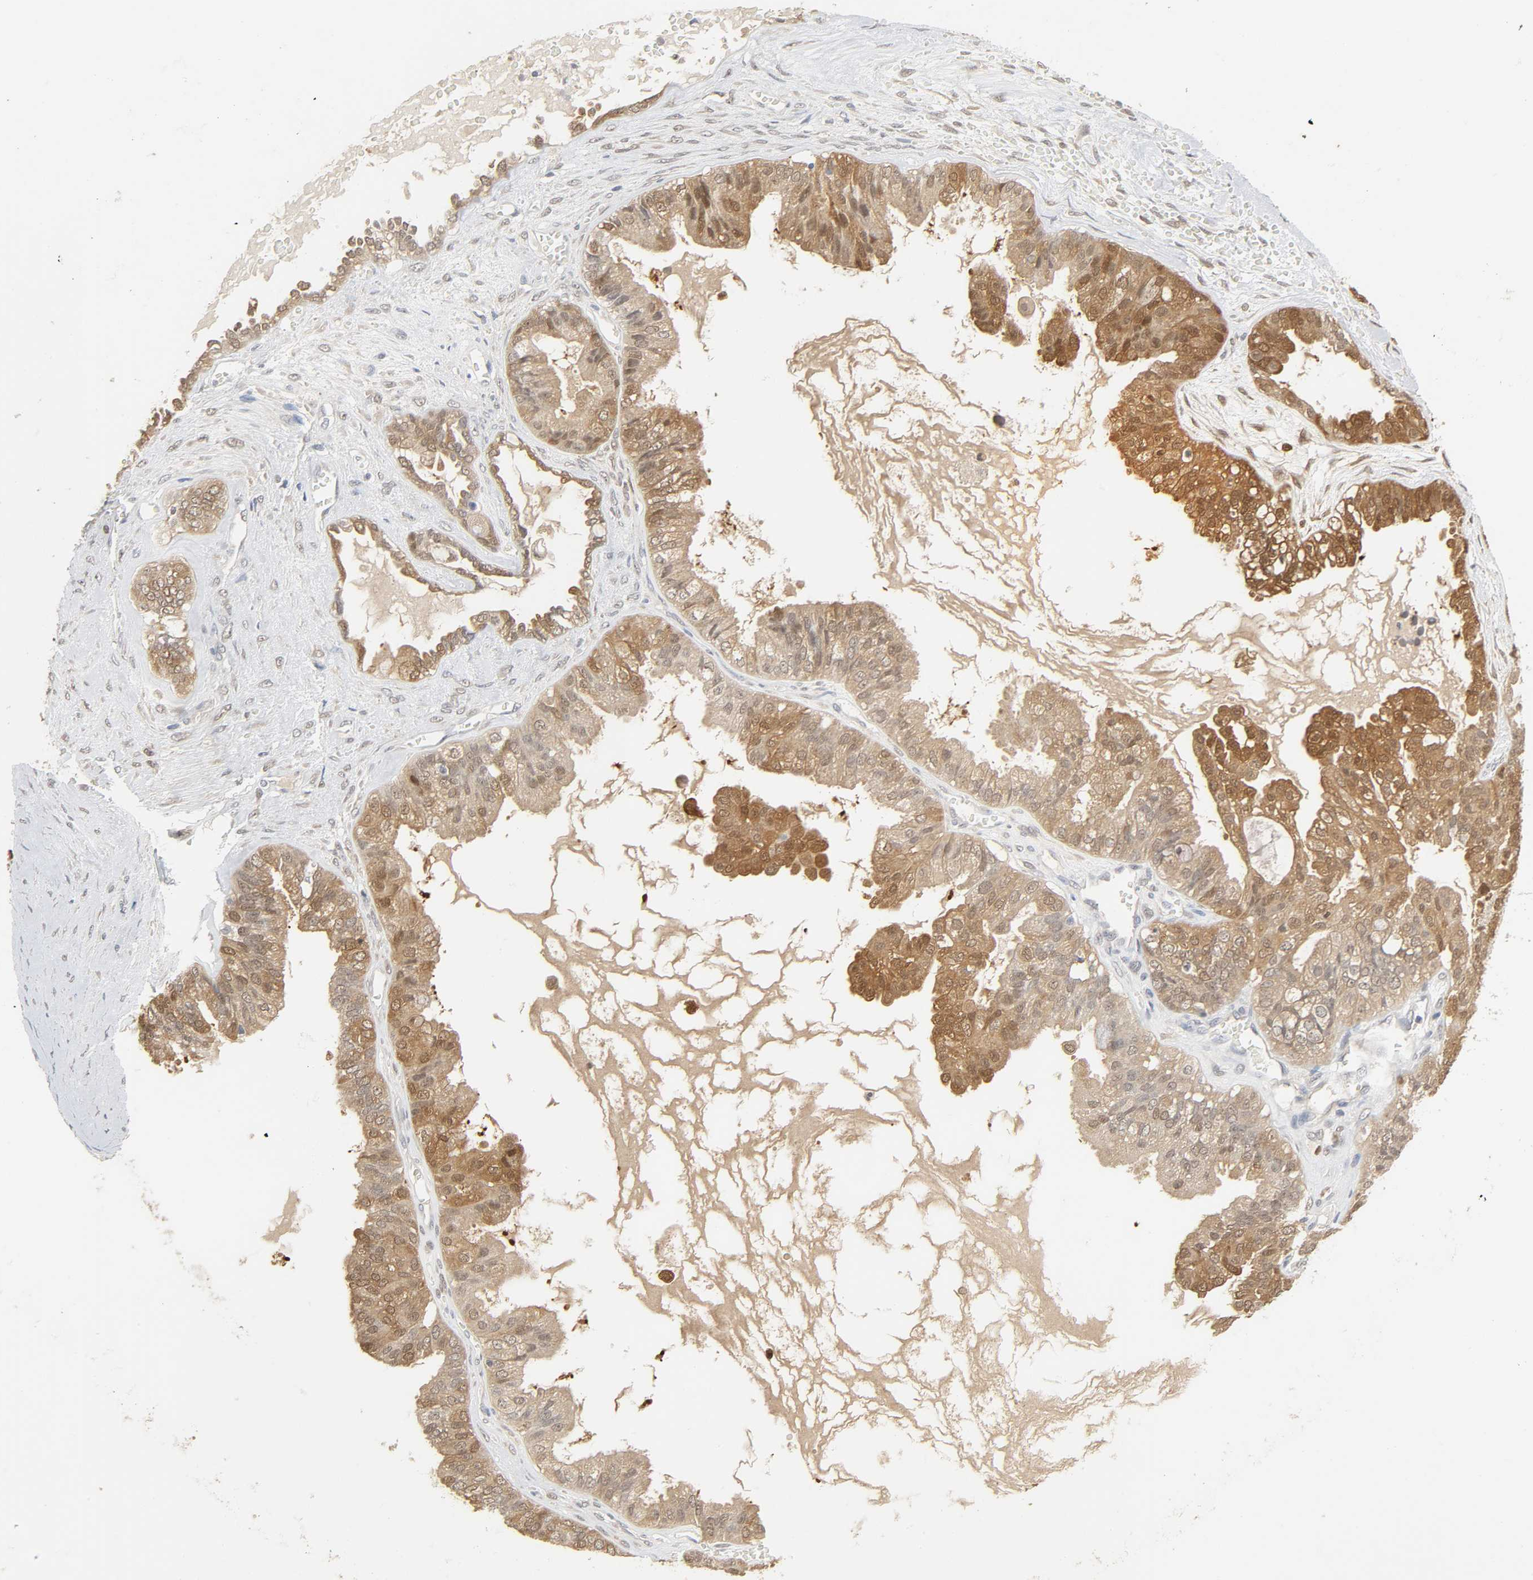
{"staining": {"intensity": "strong", "quantity": "25%-75%", "location": "cytoplasmic/membranous"}, "tissue": "ovarian cancer", "cell_type": "Tumor cells", "image_type": "cancer", "snomed": [{"axis": "morphology", "description": "Carcinoma, NOS"}, {"axis": "morphology", "description": "Carcinoma, endometroid"}, {"axis": "topography", "description": "Ovary"}], "caption": "The histopathology image displays staining of ovarian carcinoma, revealing strong cytoplasmic/membranous protein expression (brown color) within tumor cells.", "gene": "MIF", "patient": {"sex": "female", "age": 50}}